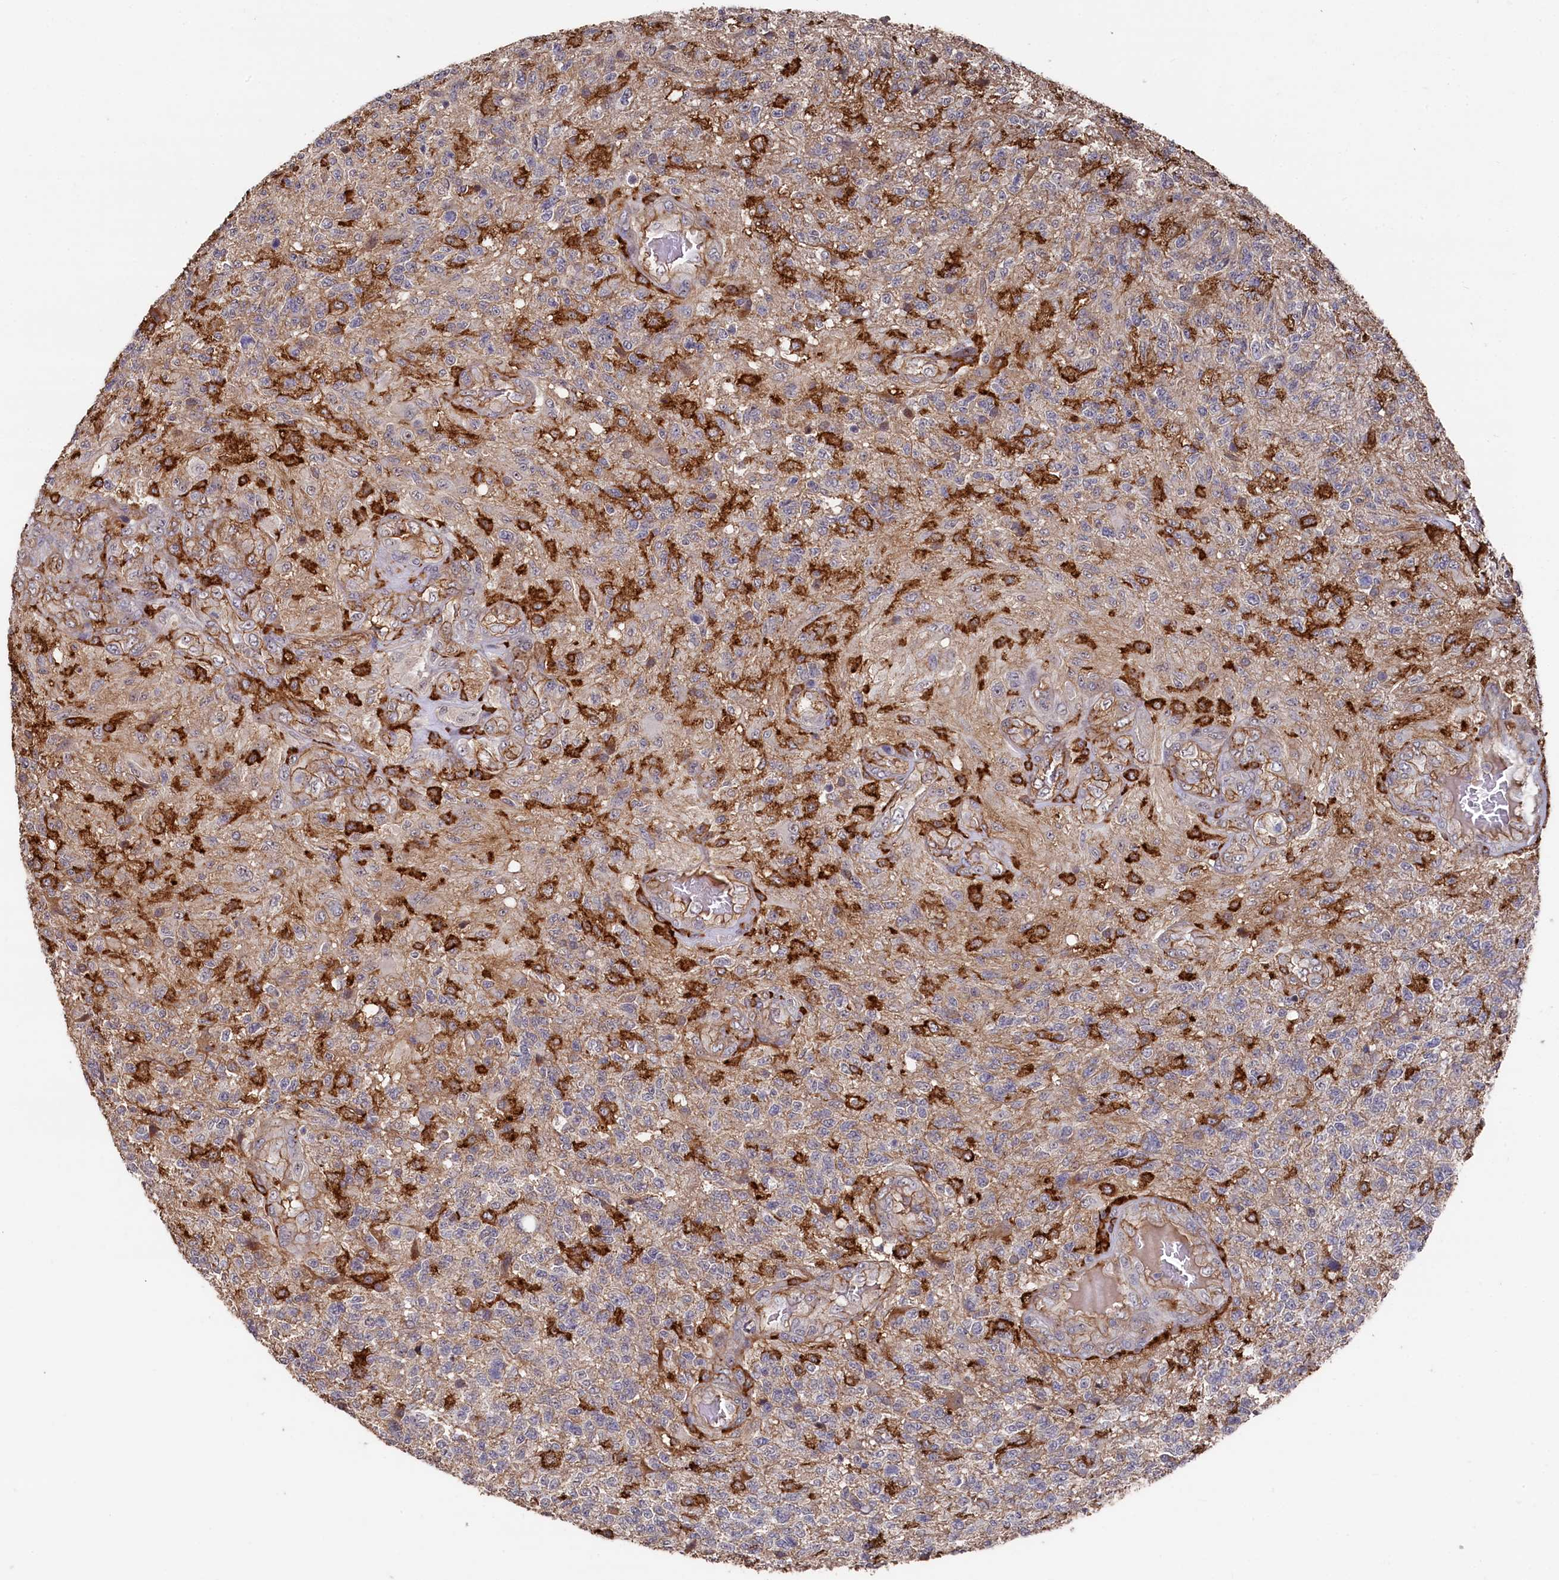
{"staining": {"intensity": "negative", "quantity": "none", "location": "none"}, "tissue": "glioma", "cell_type": "Tumor cells", "image_type": "cancer", "snomed": [{"axis": "morphology", "description": "Glioma, malignant, High grade"}, {"axis": "topography", "description": "Brain"}], "caption": "An immunohistochemistry micrograph of glioma is shown. There is no staining in tumor cells of glioma. (DAB immunohistochemistry with hematoxylin counter stain).", "gene": "PLEKHO2", "patient": {"sex": "male", "age": 56}}